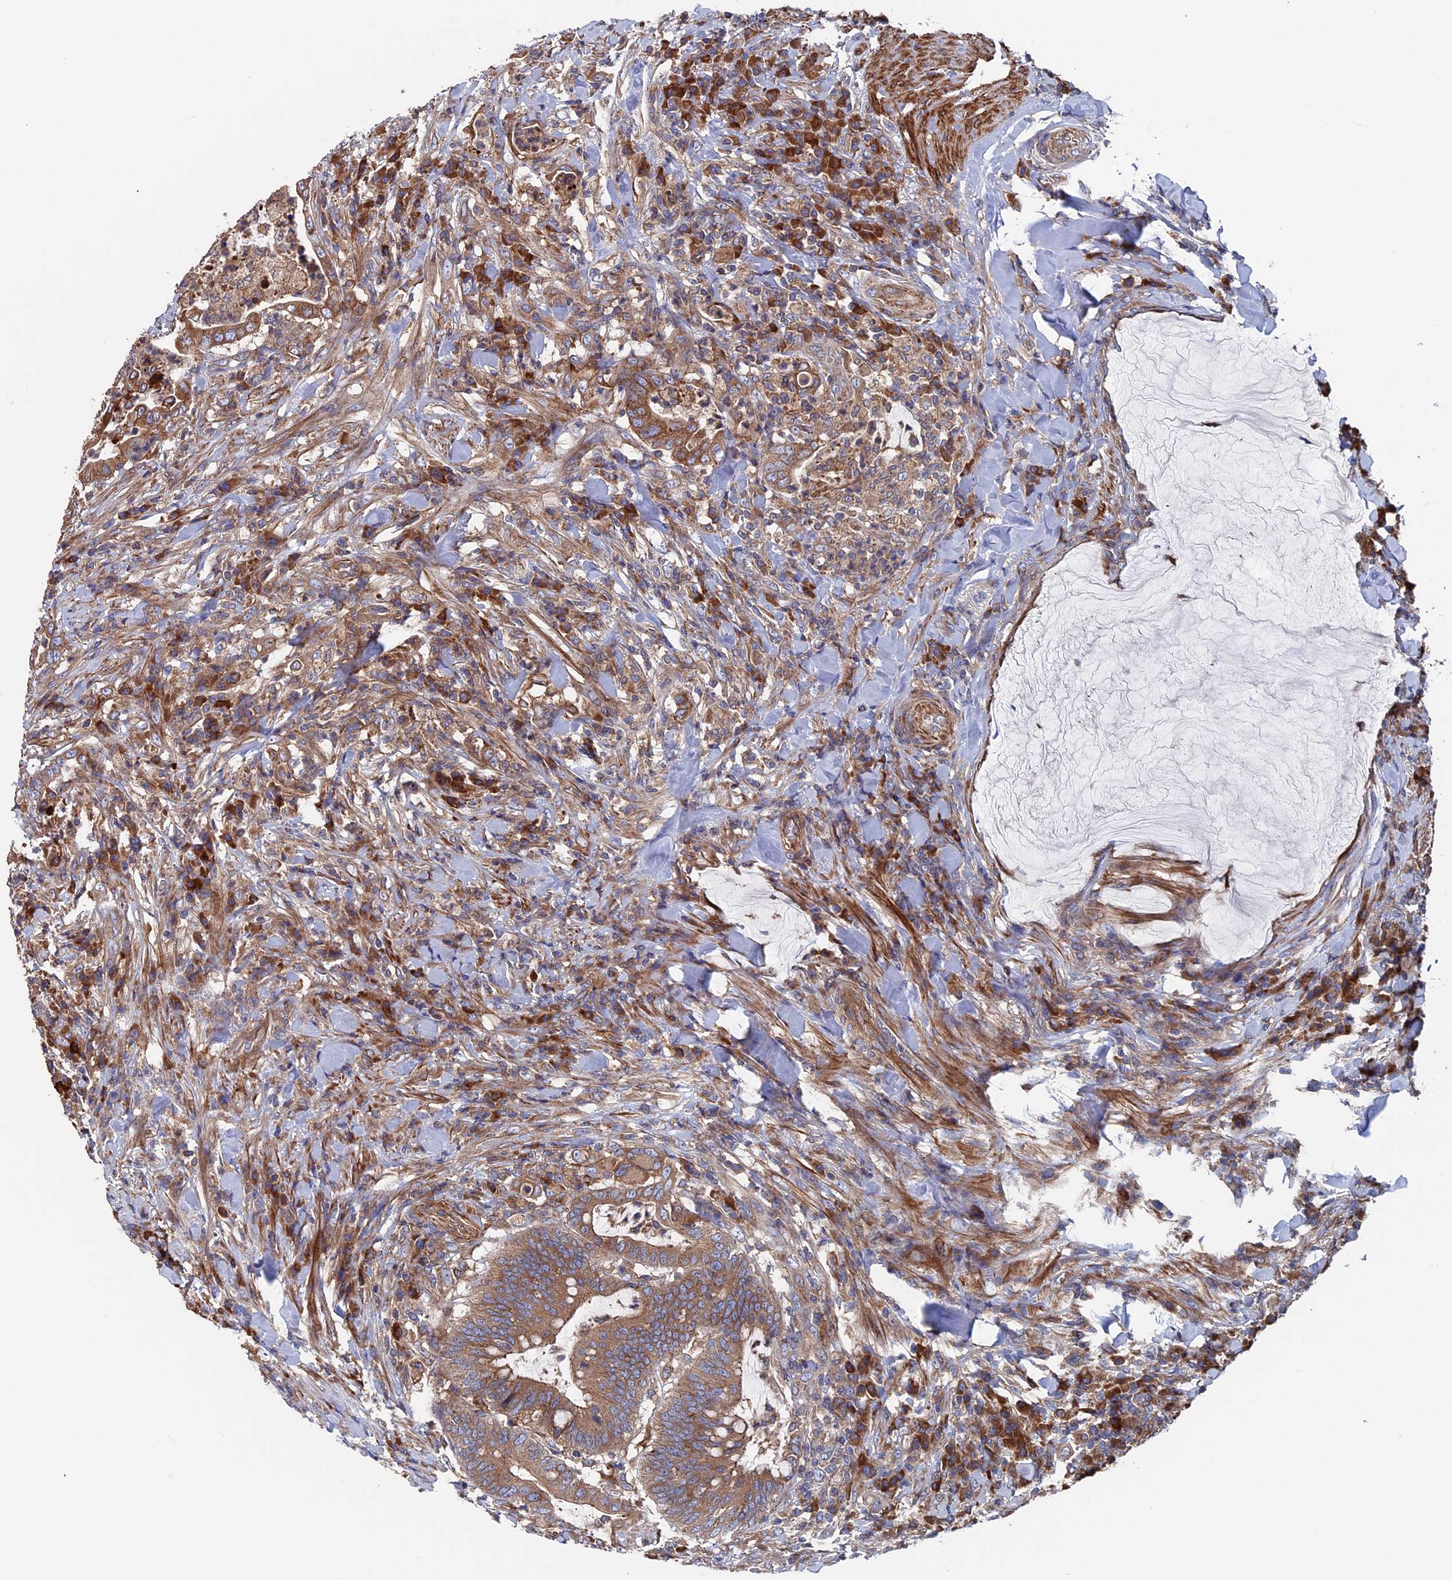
{"staining": {"intensity": "moderate", "quantity": ">75%", "location": "cytoplasmic/membranous"}, "tissue": "colorectal cancer", "cell_type": "Tumor cells", "image_type": "cancer", "snomed": [{"axis": "morphology", "description": "Adenocarcinoma, NOS"}, {"axis": "topography", "description": "Colon"}], "caption": "Tumor cells demonstrate medium levels of moderate cytoplasmic/membranous positivity in about >75% of cells in human colorectal cancer. (Brightfield microscopy of DAB IHC at high magnification).", "gene": "DNAJC3", "patient": {"sex": "female", "age": 66}}